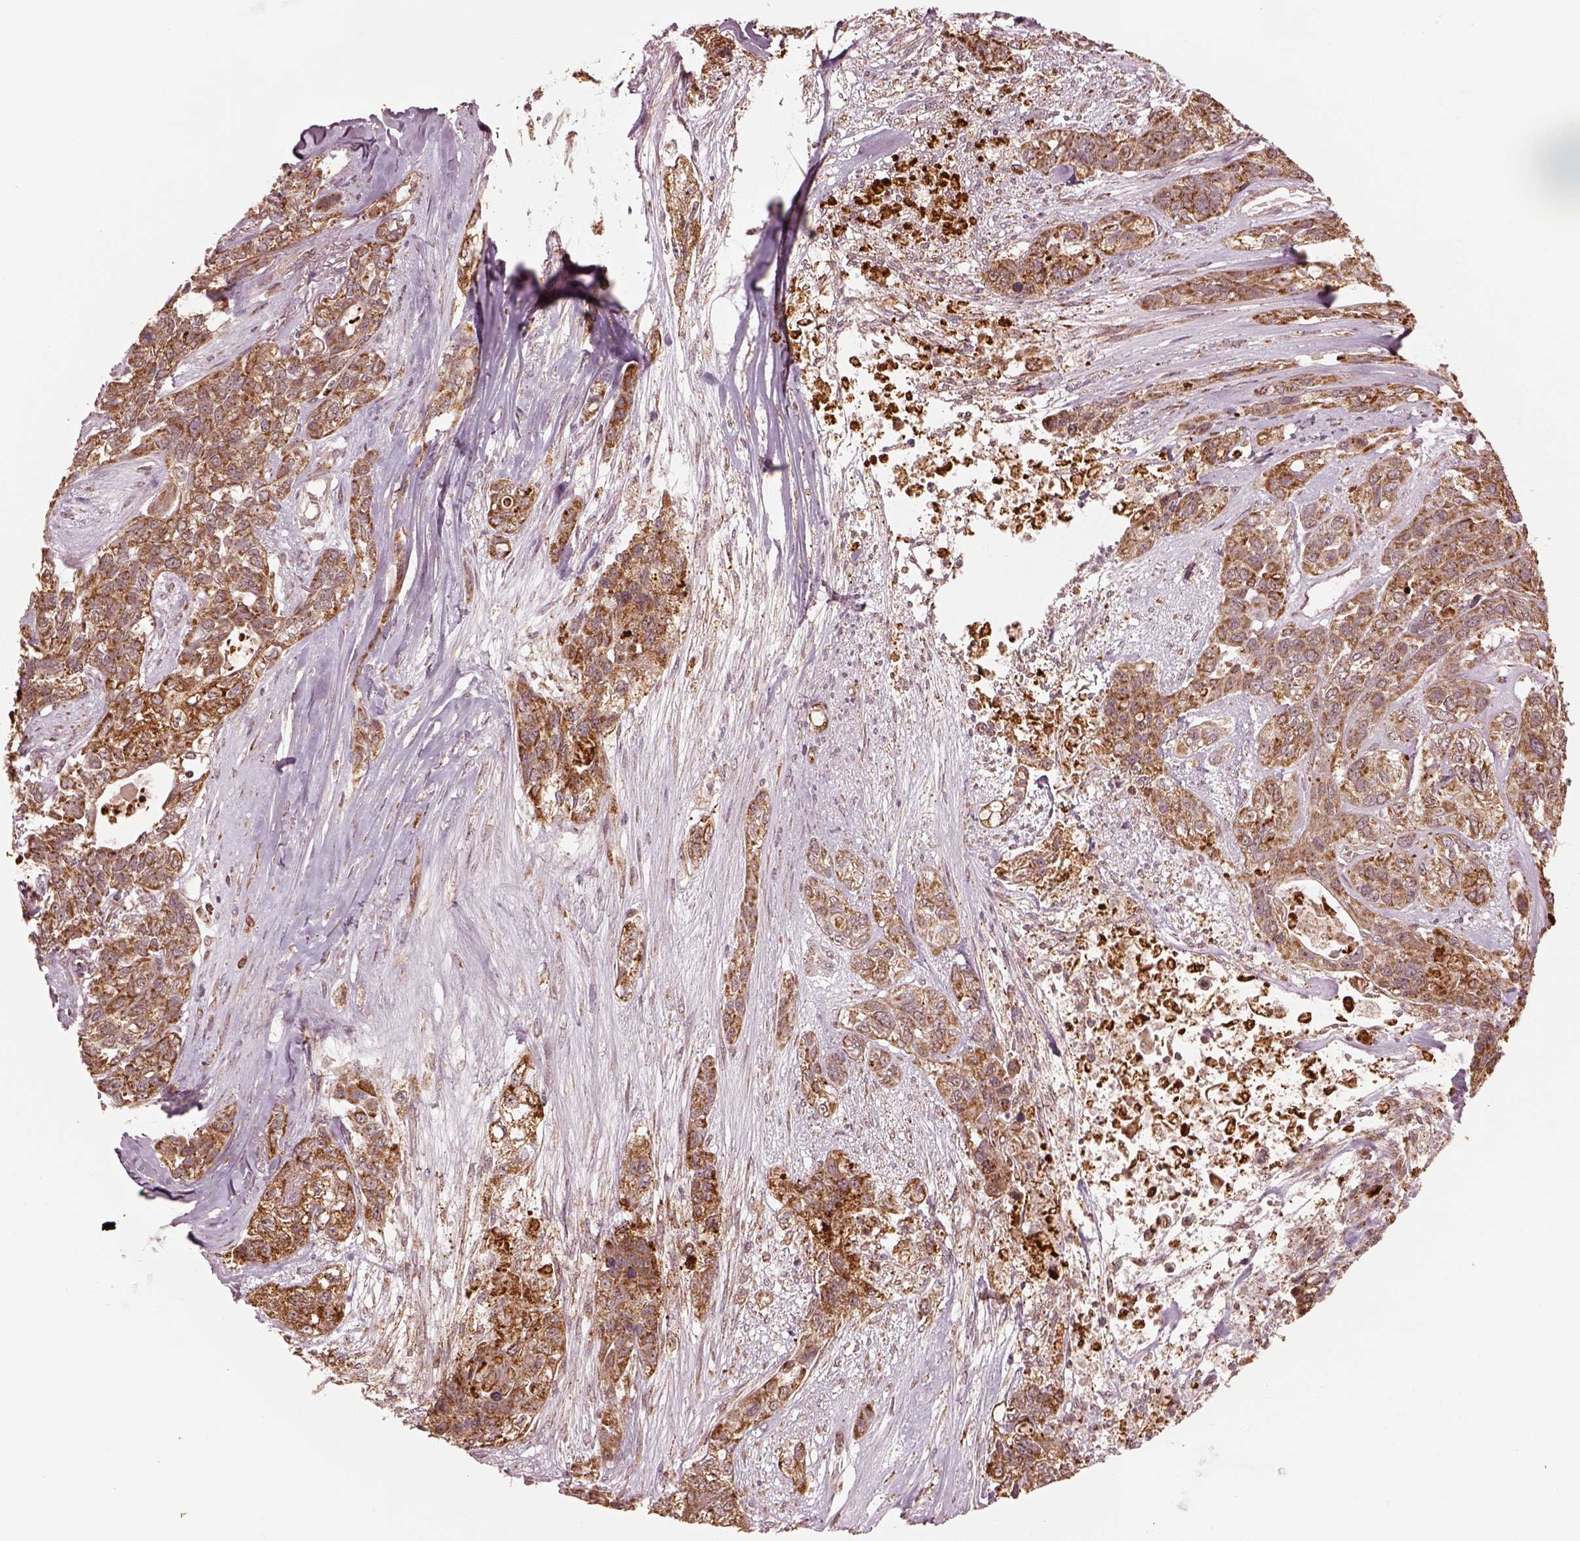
{"staining": {"intensity": "strong", "quantity": ">75%", "location": "cytoplasmic/membranous"}, "tissue": "lung cancer", "cell_type": "Tumor cells", "image_type": "cancer", "snomed": [{"axis": "morphology", "description": "Squamous cell carcinoma, NOS"}, {"axis": "topography", "description": "Lung"}], "caption": "Immunohistochemical staining of human lung cancer shows high levels of strong cytoplasmic/membranous positivity in about >75% of tumor cells.", "gene": "SEL1L3", "patient": {"sex": "female", "age": 70}}